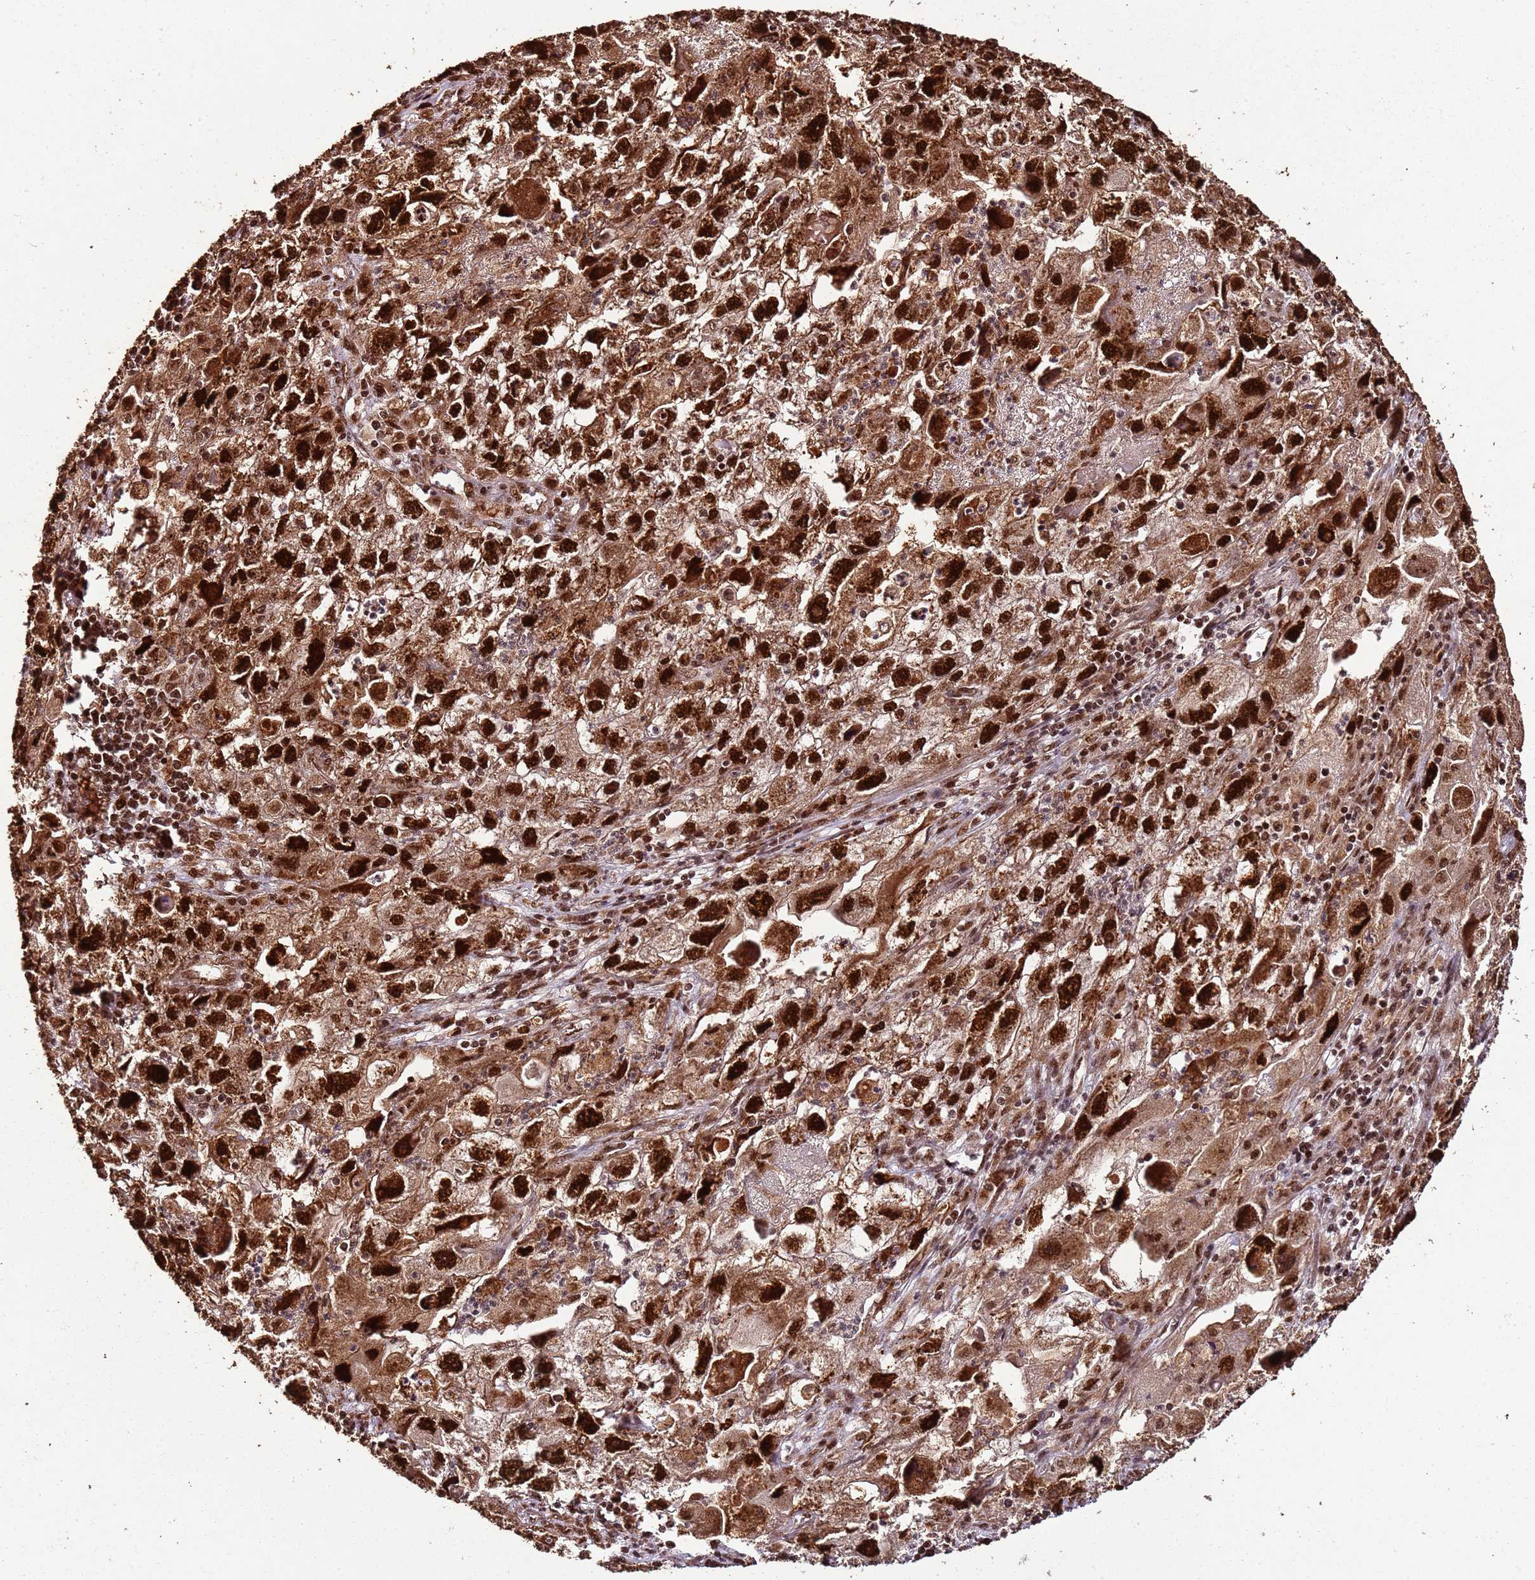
{"staining": {"intensity": "strong", "quantity": ">75%", "location": "nuclear"}, "tissue": "endometrial cancer", "cell_type": "Tumor cells", "image_type": "cancer", "snomed": [{"axis": "morphology", "description": "Adenocarcinoma, NOS"}, {"axis": "topography", "description": "Endometrium"}], "caption": "Approximately >75% of tumor cells in human endometrial cancer (adenocarcinoma) reveal strong nuclear protein positivity as visualized by brown immunohistochemical staining.", "gene": "XRN2", "patient": {"sex": "female", "age": 49}}